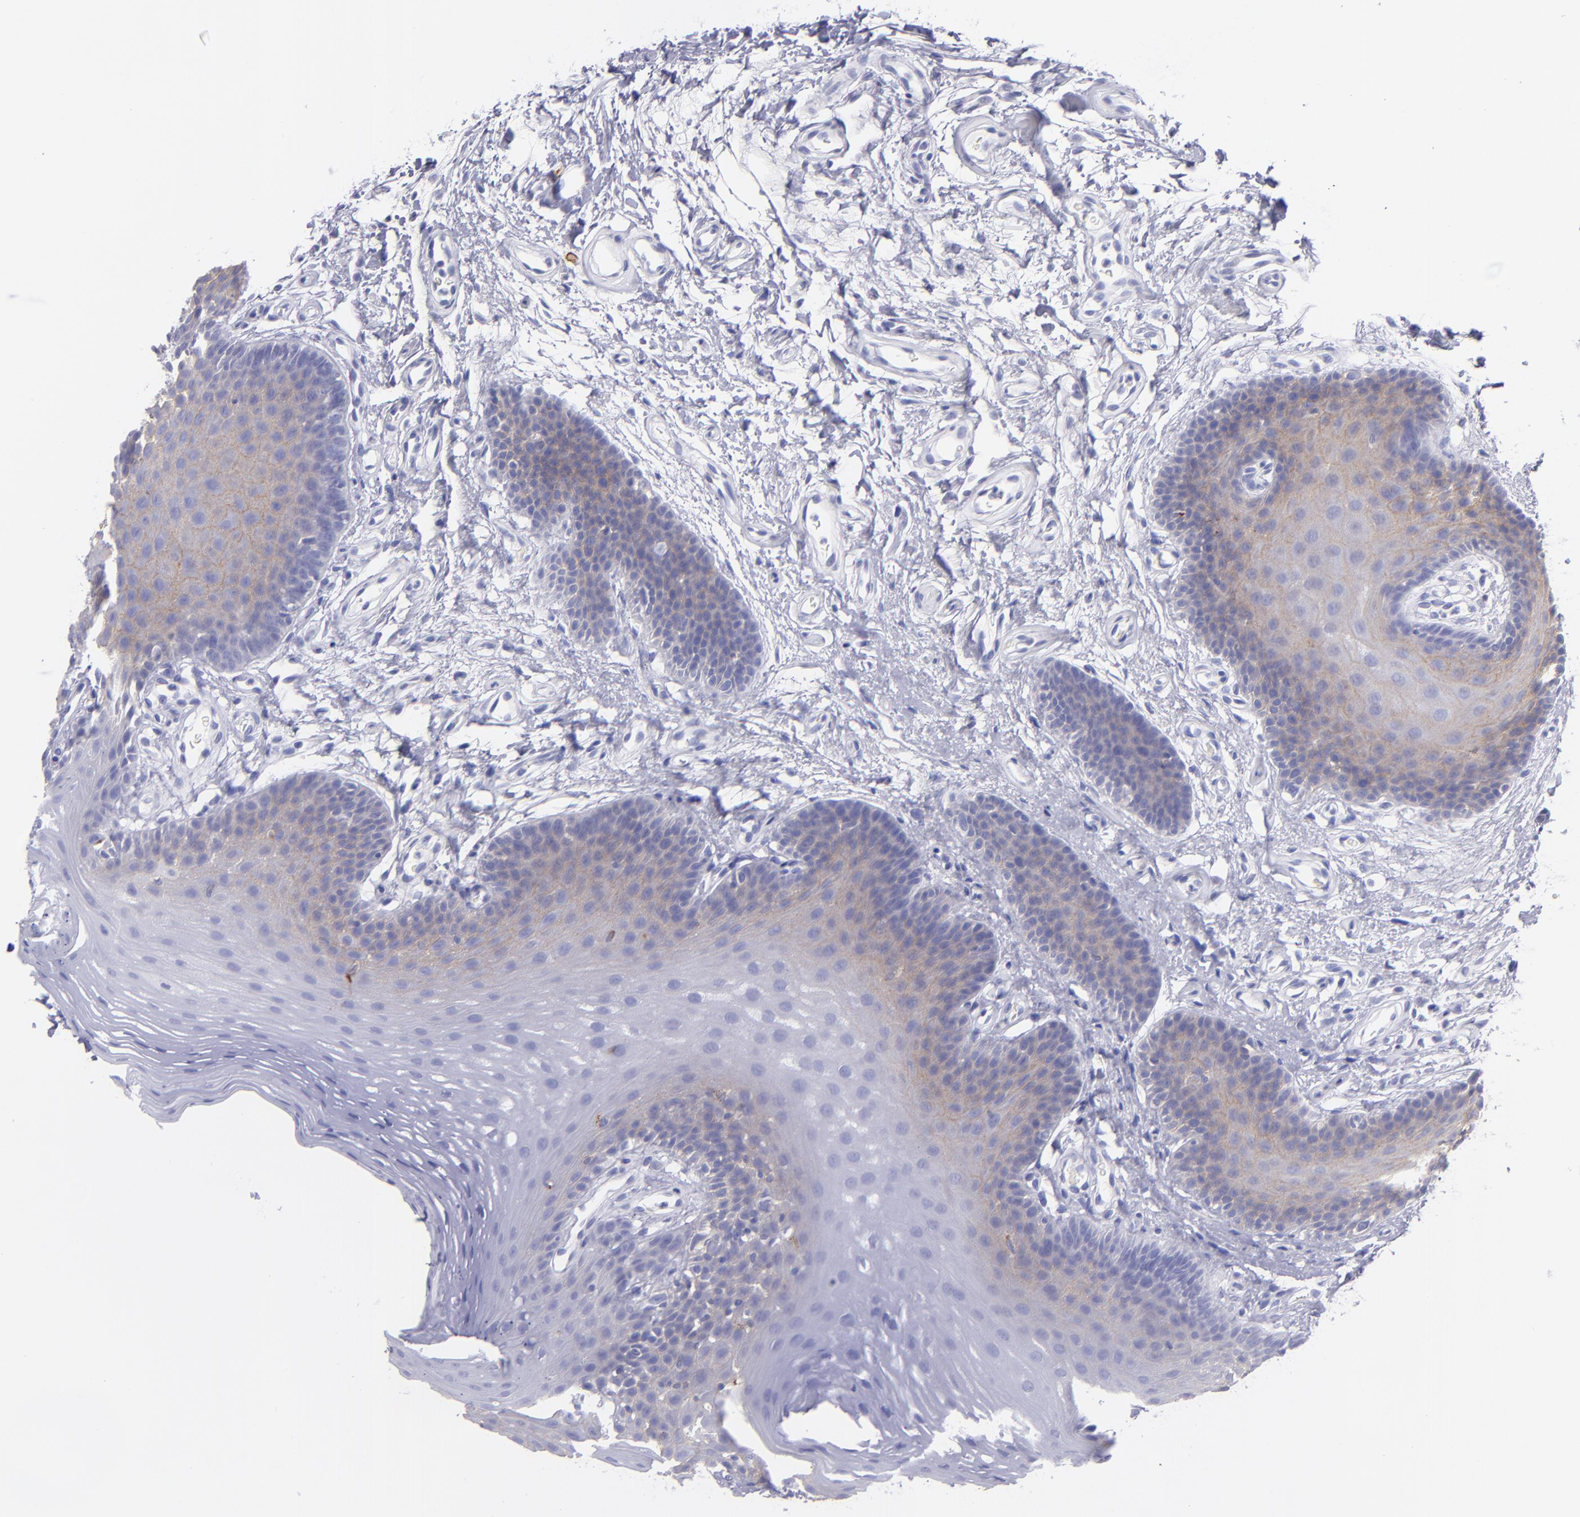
{"staining": {"intensity": "weak", "quantity": "<25%", "location": "cytoplasmic/membranous"}, "tissue": "oral mucosa", "cell_type": "Squamous epithelial cells", "image_type": "normal", "snomed": [{"axis": "morphology", "description": "Normal tissue, NOS"}, {"axis": "topography", "description": "Oral tissue"}], "caption": "Oral mucosa stained for a protein using IHC demonstrates no expression squamous epithelial cells.", "gene": "CD82", "patient": {"sex": "male", "age": 62}}